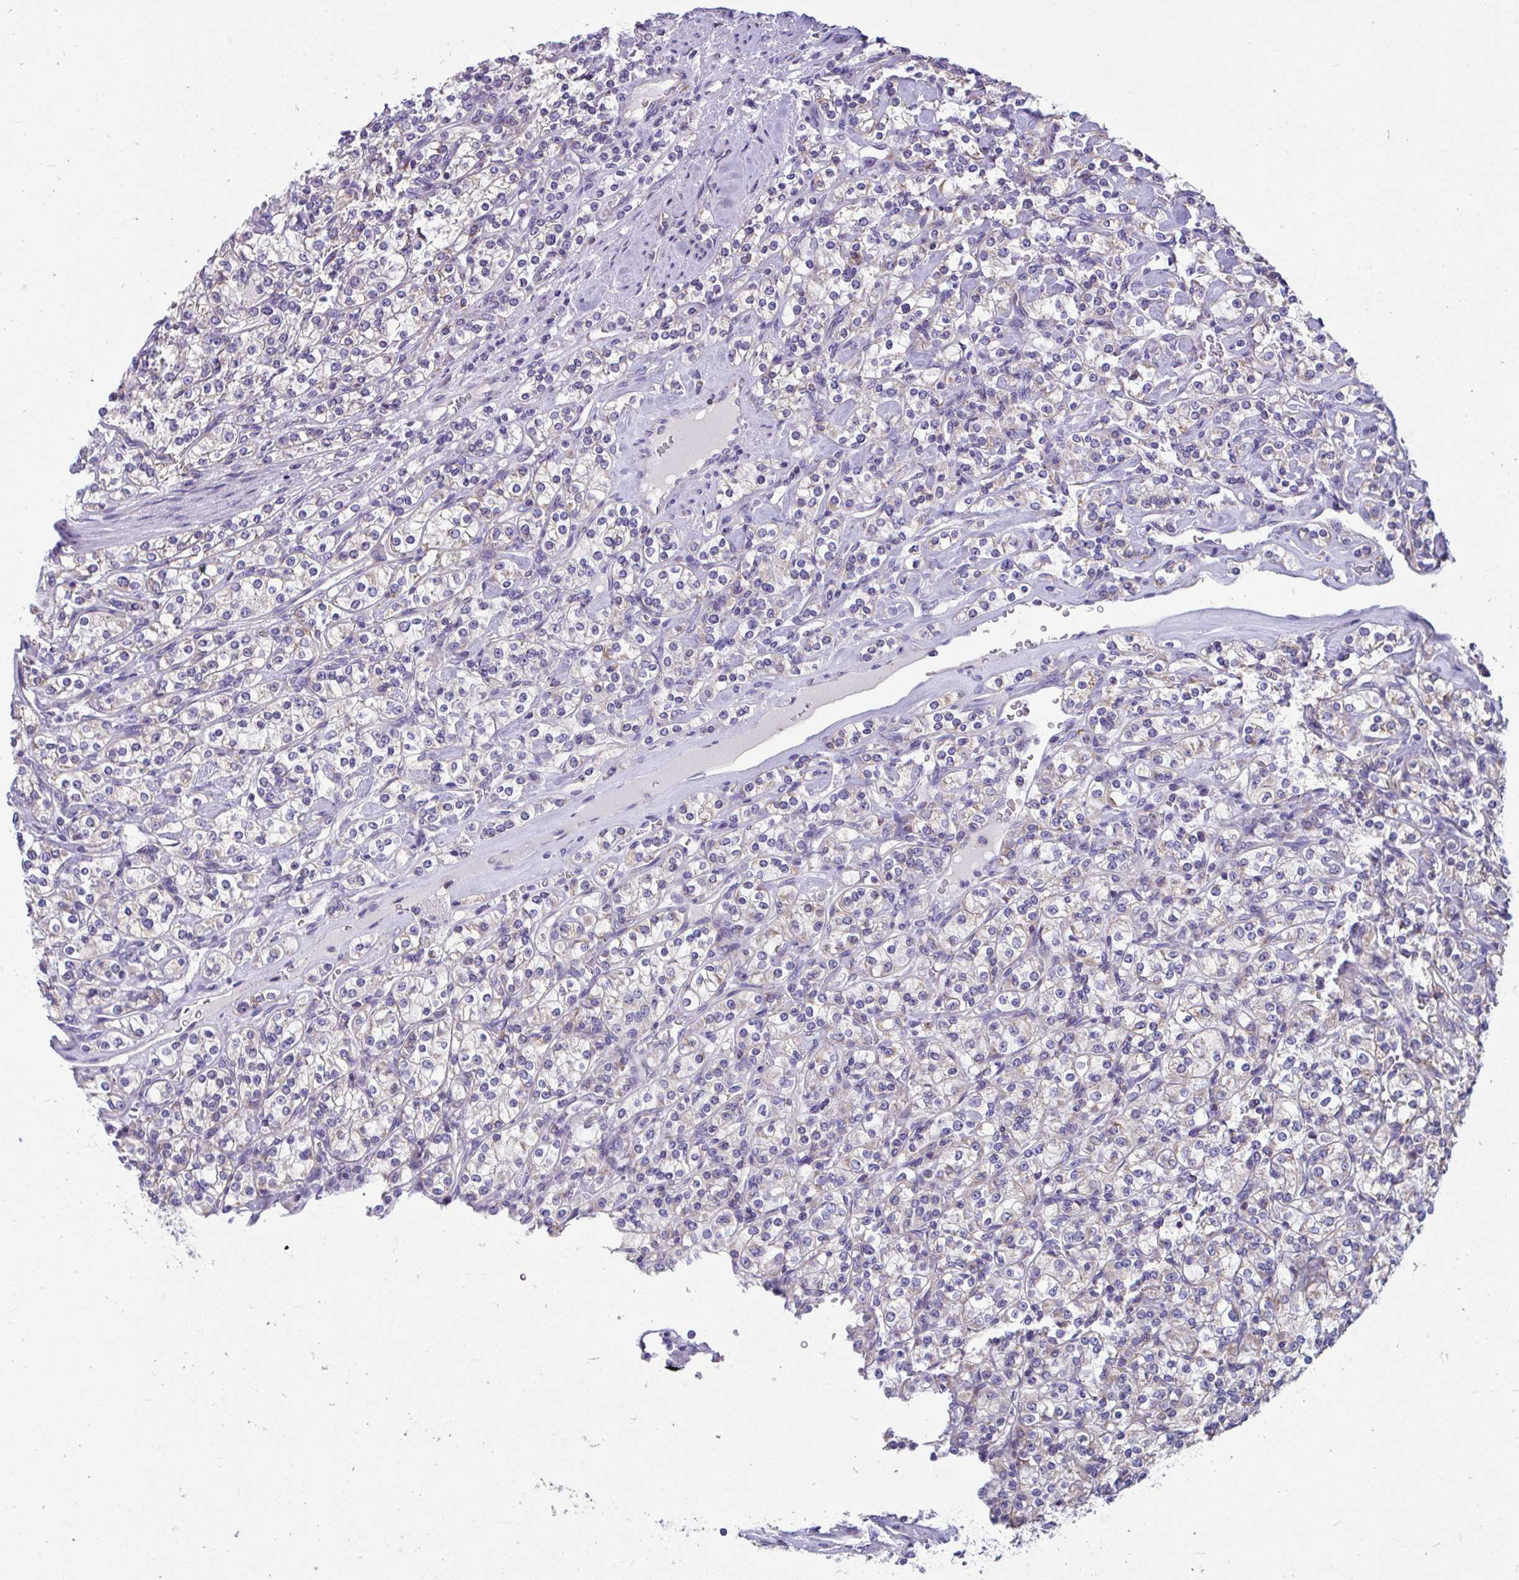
{"staining": {"intensity": "weak", "quantity": "<25%", "location": "cytoplasmic/membranous"}, "tissue": "renal cancer", "cell_type": "Tumor cells", "image_type": "cancer", "snomed": [{"axis": "morphology", "description": "Adenocarcinoma, NOS"}, {"axis": "topography", "description": "Kidney"}], "caption": "Image shows no significant protein expression in tumor cells of renal cancer.", "gene": "OR13A1", "patient": {"sex": "male", "age": 77}}